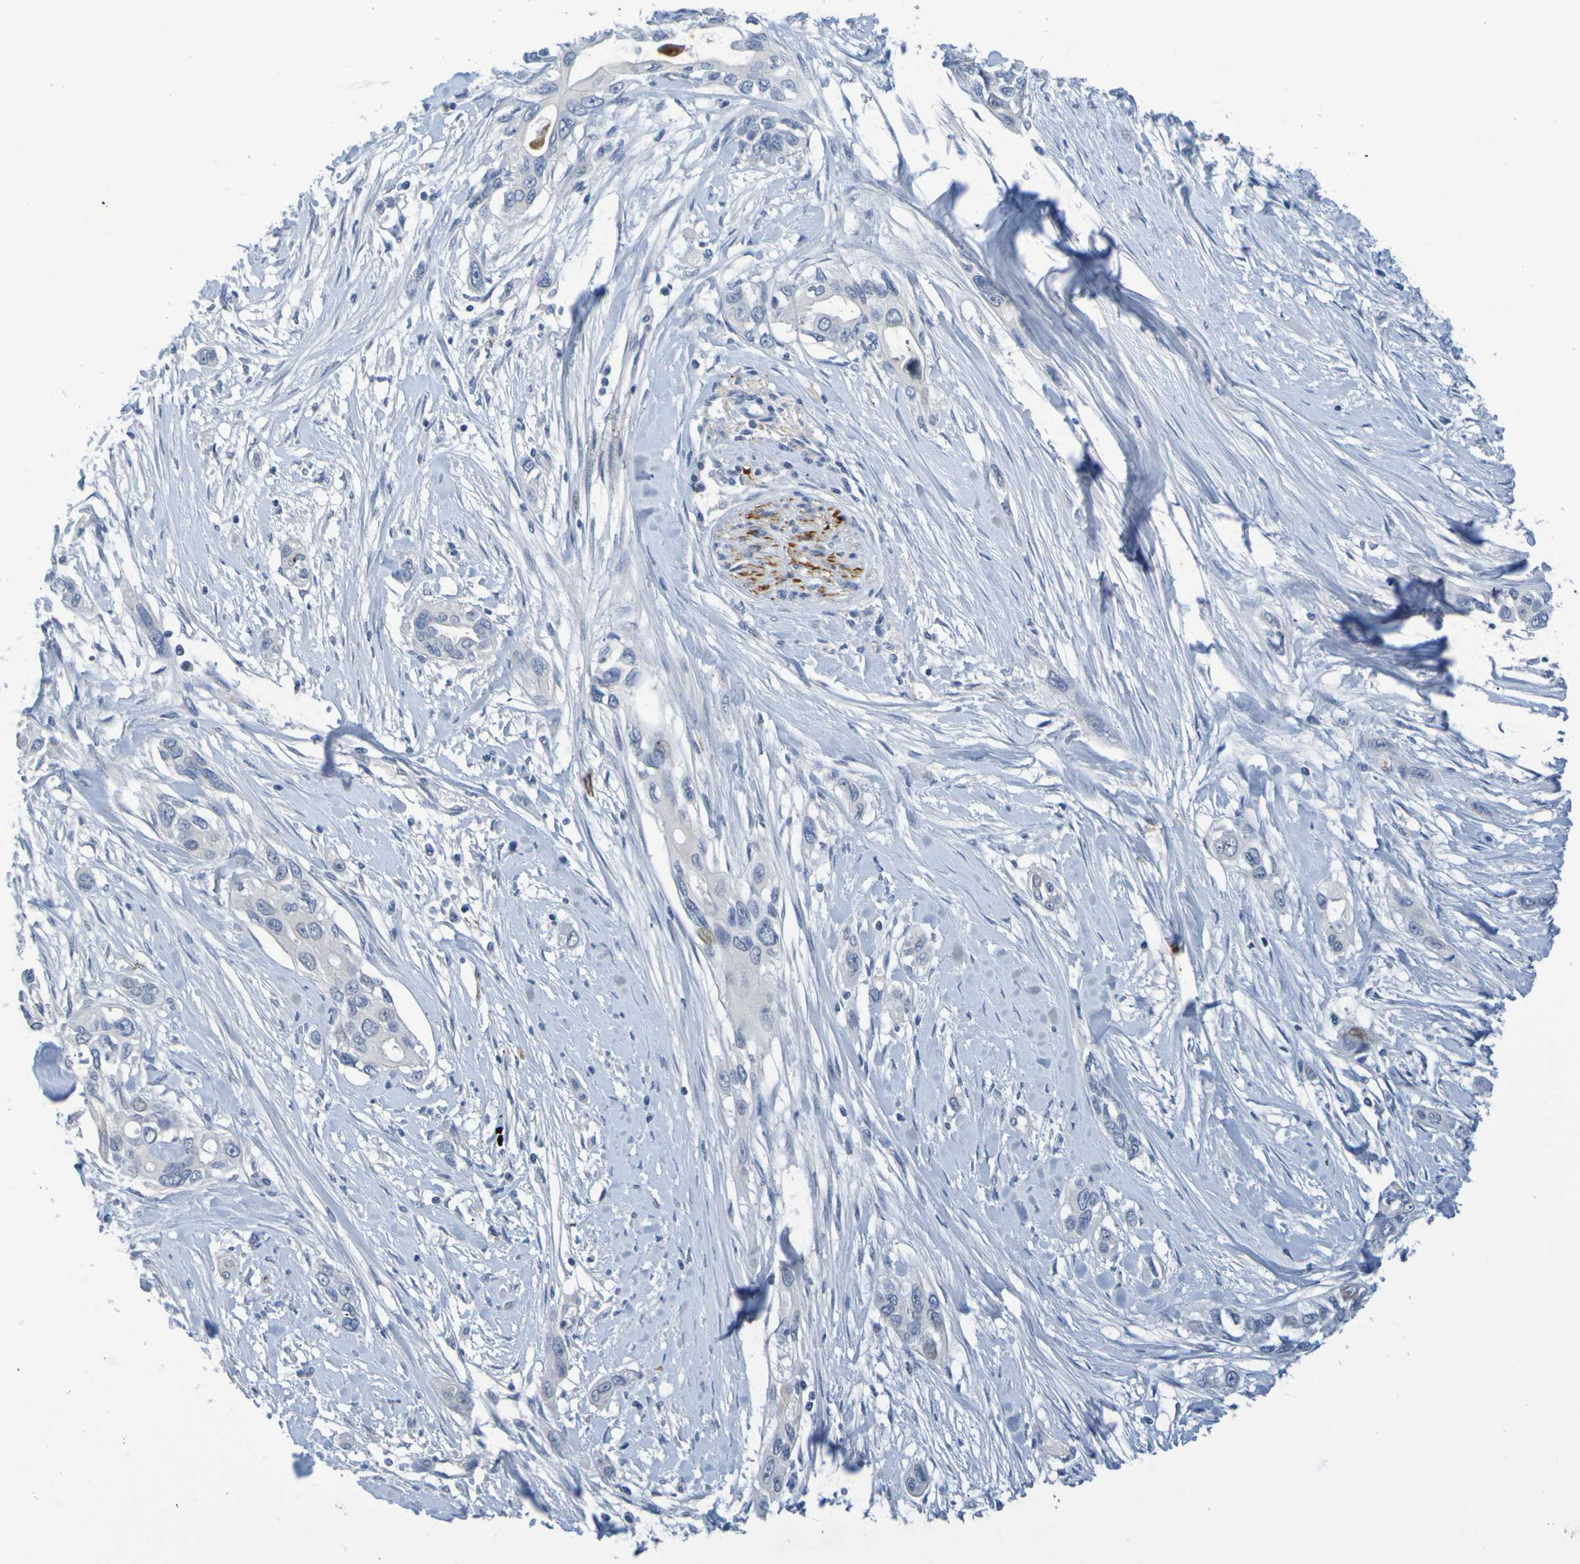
{"staining": {"intensity": "negative", "quantity": "none", "location": "none"}, "tissue": "pancreatic cancer", "cell_type": "Tumor cells", "image_type": "cancer", "snomed": [{"axis": "morphology", "description": "Adenocarcinoma, NOS"}, {"axis": "topography", "description": "Pancreas"}], "caption": "Pancreatic cancer stained for a protein using immunohistochemistry demonstrates no expression tumor cells.", "gene": "IL10", "patient": {"sex": "female", "age": 60}}